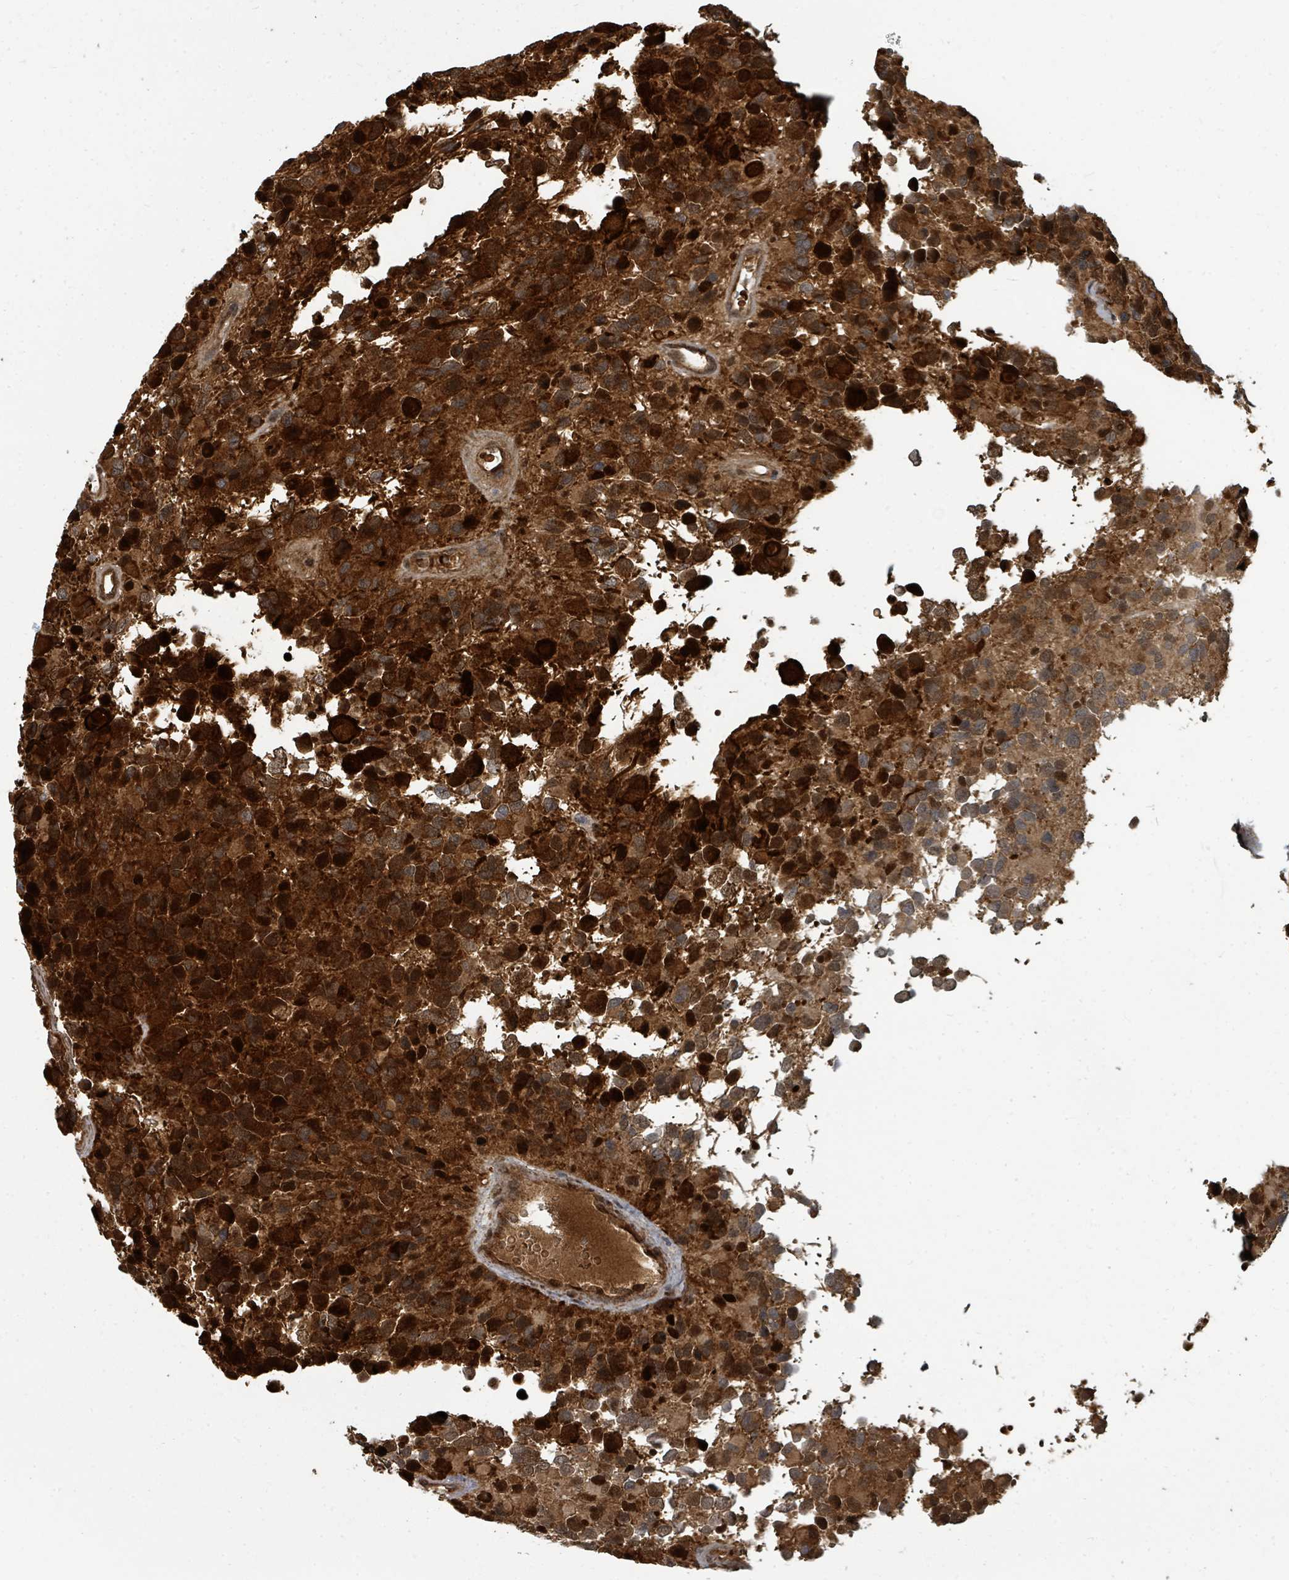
{"staining": {"intensity": "strong", "quantity": ">75%", "location": "cytoplasmic/membranous,nuclear"}, "tissue": "glioma", "cell_type": "Tumor cells", "image_type": "cancer", "snomed": [{"axis": "morphology", "description": "Glioma, malignant, High grade"}, {"axis": "topography", "description": "Brain"}], "caption": "High-magnification brightfield microscopy of malignant glioma (high-grade) stained with DAB (3,3'-diaminobenzidine) (brown) and counterstained with hematoxylin (blue). tumor cells exhibit strong cytoplasmic/membranous and nuclear positivity is present in approximately>75% of cells. The protein is shown in brown color, while the nuclei are stained blue.", "gene": "TRDMT1", "patient": {"sex": "male", "age": 77}}